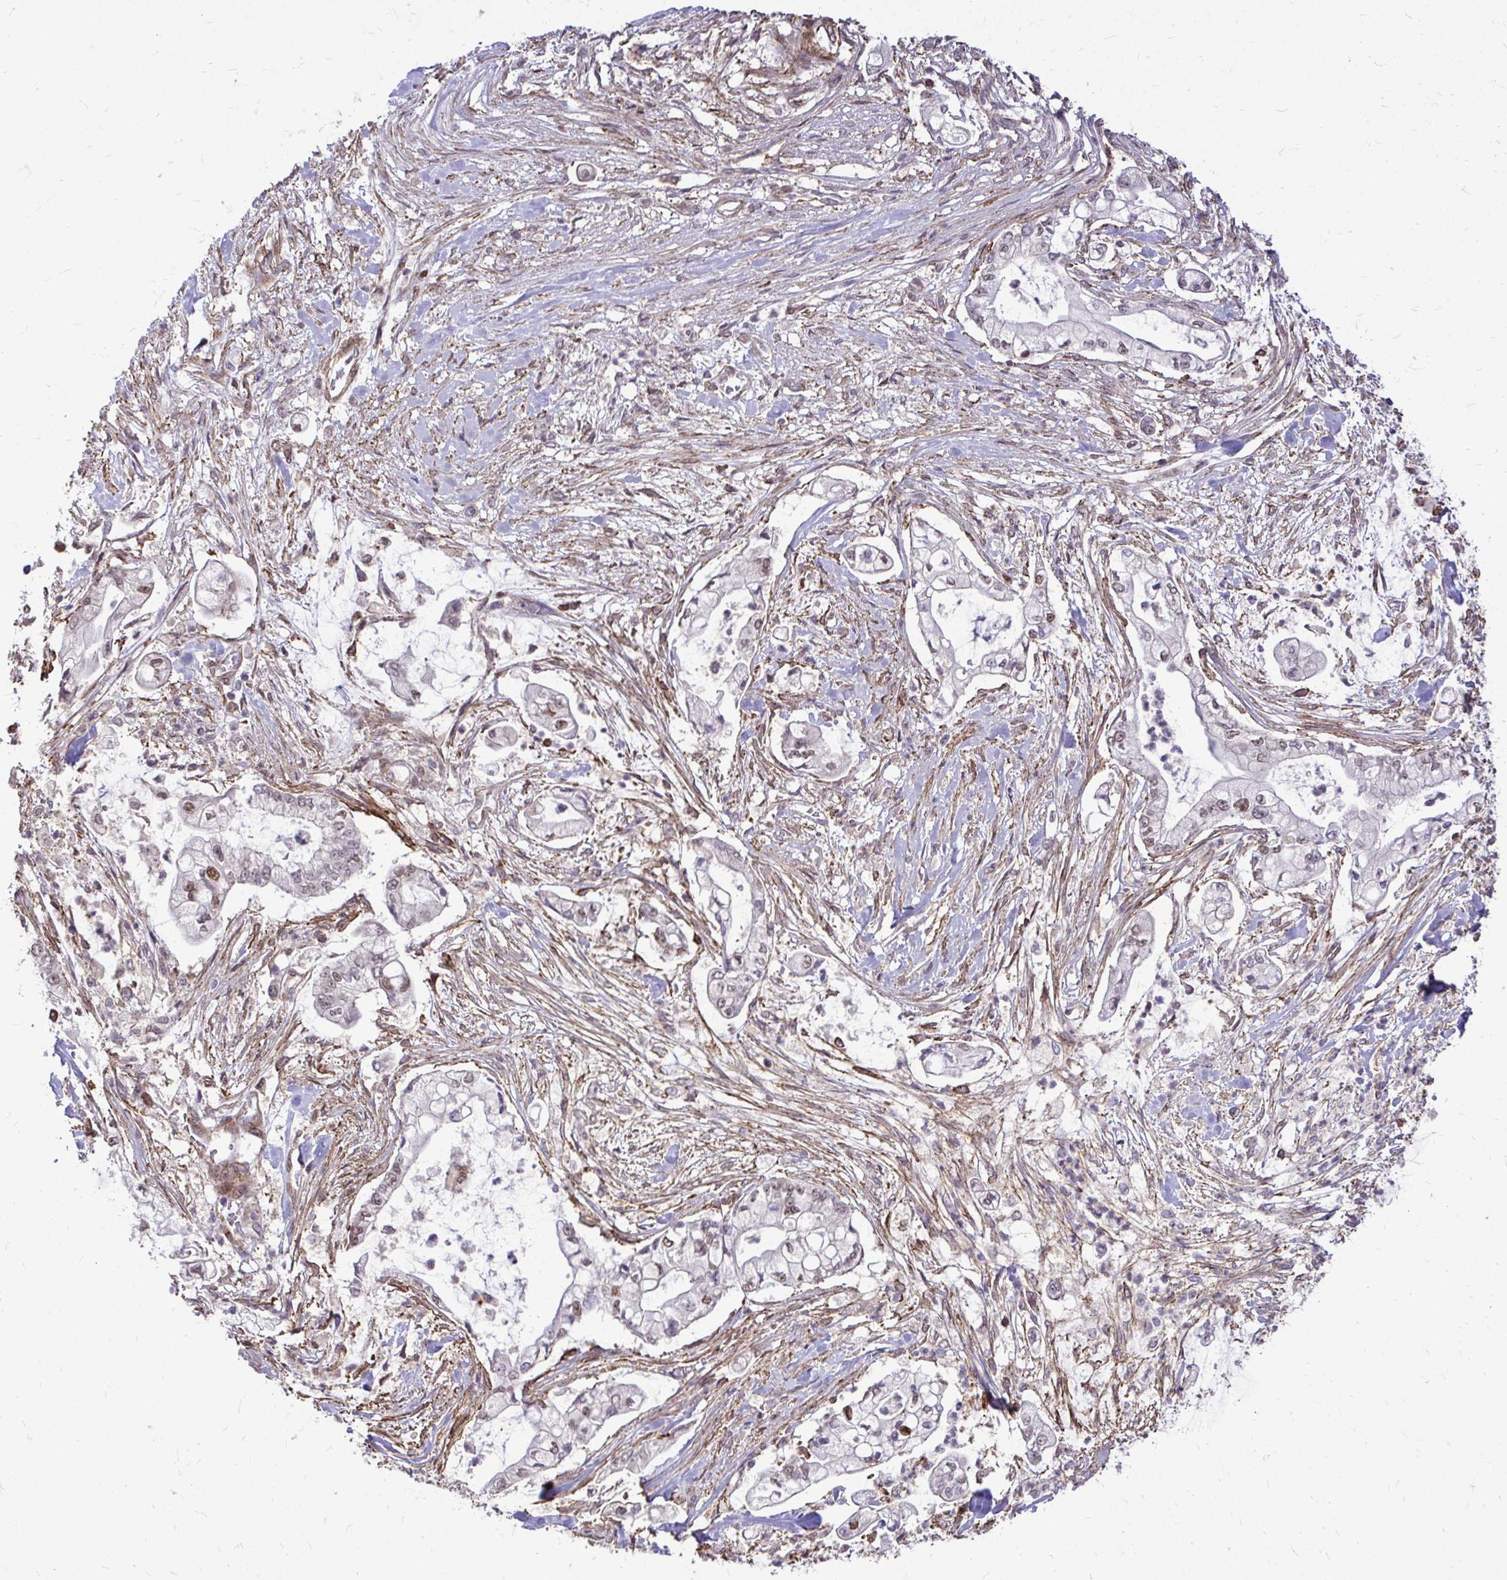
{"staining": {"intensity": "moderate", "quantity": "<25%", "location": "nuclear"}, "tissue": "pancreatic cancer", "cell_type": "Tumor cells", "image_type": "cancer", "snomed": [{"axis": "morphology", "description": "Adenocarcinoma, NOS"}, {"axis": "topography", "description": "Pancreas"}], "caption": "Approximately <25% of tumor cells in human adenocarcinoma (pancreatic) reveal moderate nuclear protein positivity as visualized by brown immunohistochemical staining.", "gene": "TRIP6", "patient": {"sex": "female", "age": 69}}